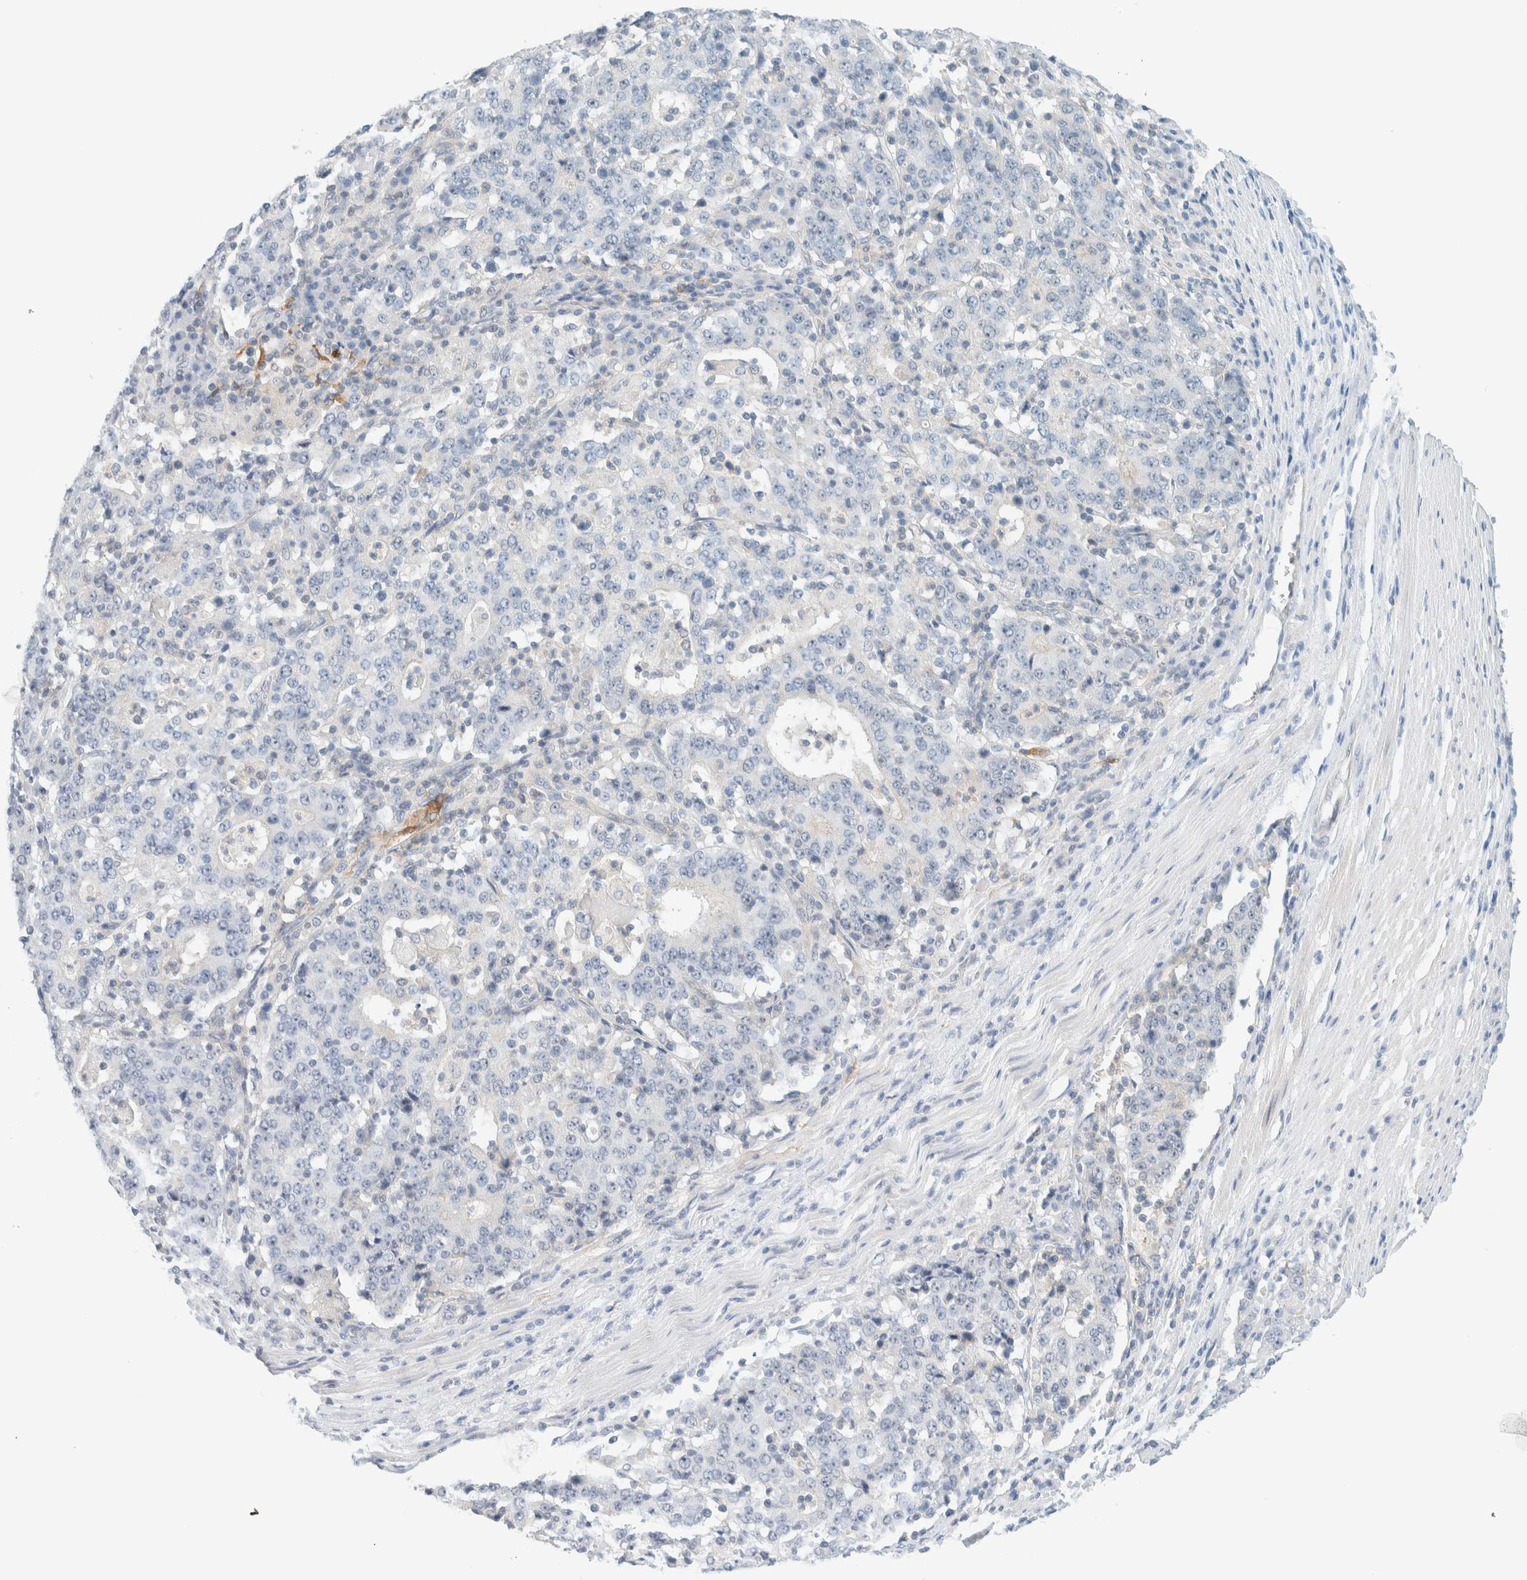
{"staining": {"intensity": "negative", "quantity": "none", "location": "none"}, "tissue": "stomach cancer", "cell_type": "Tumor cells", "image_type": "cancer", "snomed": [{"axis": "morphology", "description": "Adenocarcinoma, NOS"}, {"axis": "topography", "description": "Stomach"}], "caption": "This image is of adenocarcinoma (stomach) stained with immunohistochemistry to label a protein in brown with the nuclei are counter-stained blue. There is no expression in tumor cells.", "gene": "NDE1", "patient": {"sex": "male", "age": 59}}